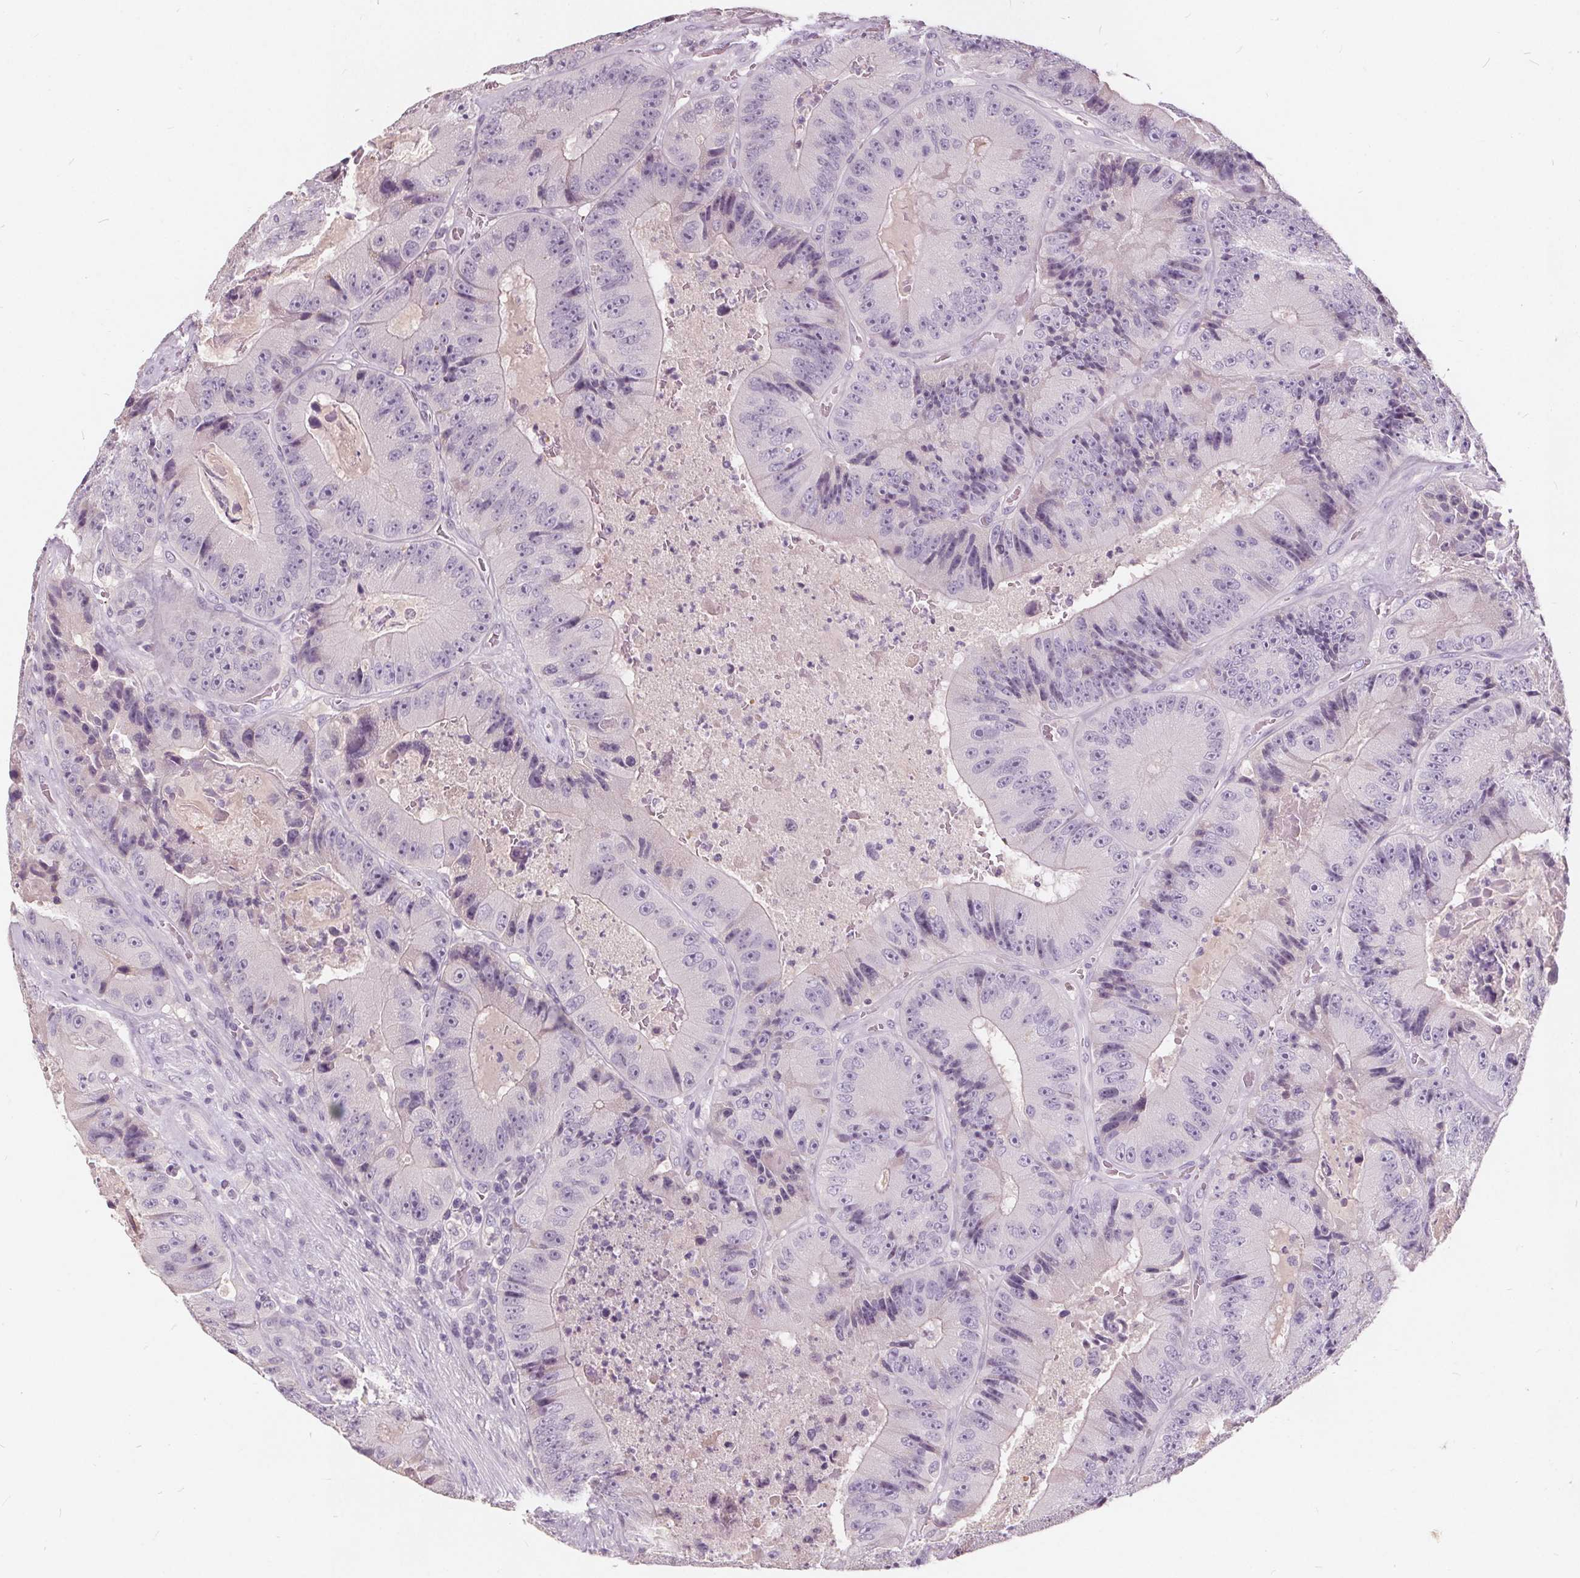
{"staining": {"intensity": "negative", "quantity": "none", "location": "none"}, "tissue": "colorectal cancer", "cell_type": "Tumor cells", "image_type": "cancer", "snomed": [{"axis": "morphology", "description": "Adenocarcinoma, NOS"}, {"axis": "topography", "description": "Colon"}], "caption": "The image exhibits no significant positivity in tumor cells of colorectal cancer.", "gene": "PLA2G2E", "patient": {"sex": "female", "age": 86}}